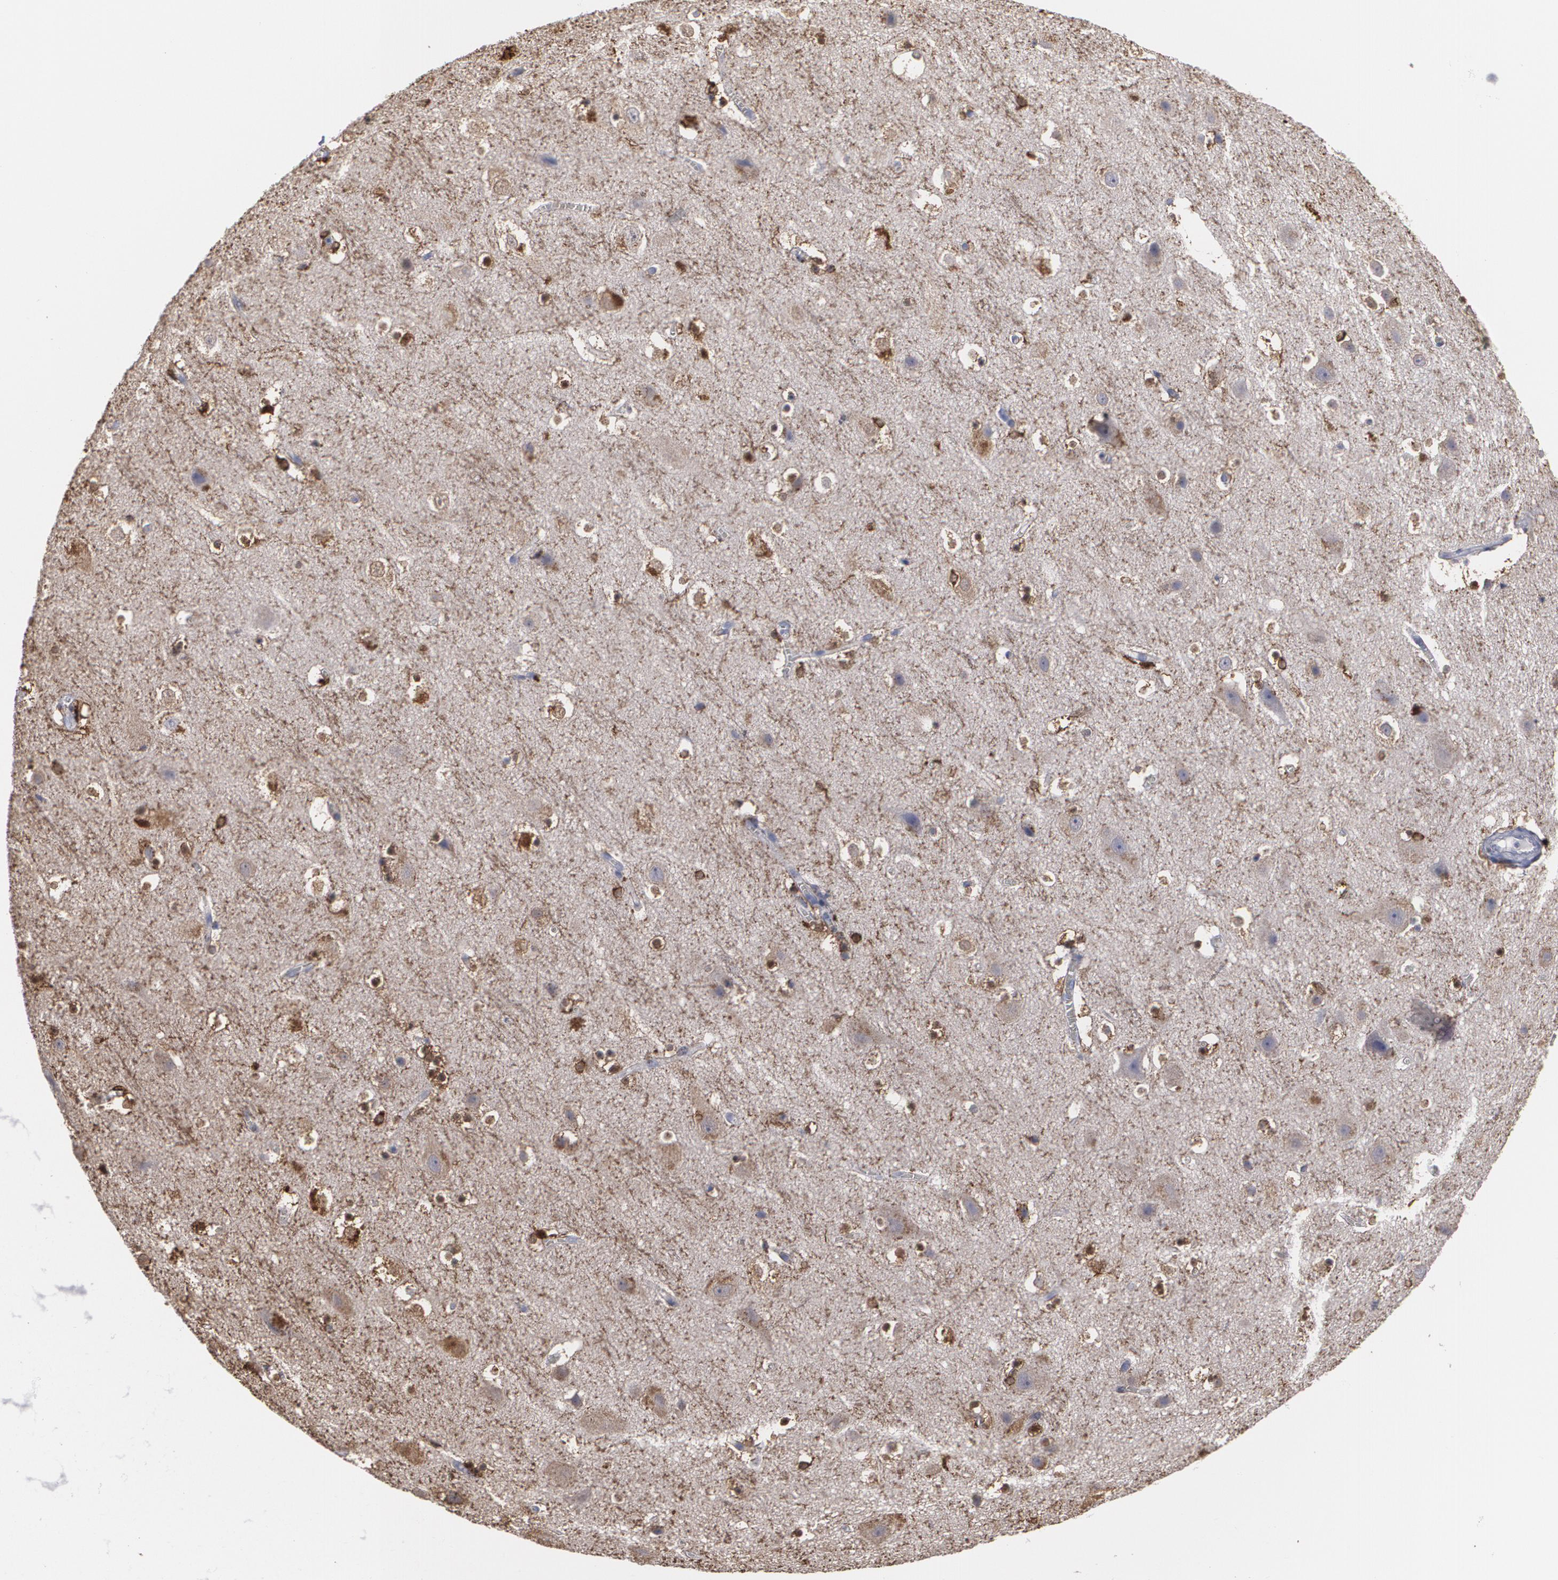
{"staining": {"intensity": "negative", "quantity": "none", "location": "none"}, "tissue": "cerebral cortex", "cell_type": "Endothelial cells", "image_type": "normal", "snomed": [{"axis": "morphology", "description": "Normal tissue, NOS"}, {"axis": "topography", "description": "Cerebral cortex"}], "caption": "DAB (3,3'-diaminobenzidine) immunohistochemical staining of benign human cerebral cortex shows no significant positivity in endothelial cells.", "gene": "ODC1", "patient": {"sex": "male", "age": 45}}